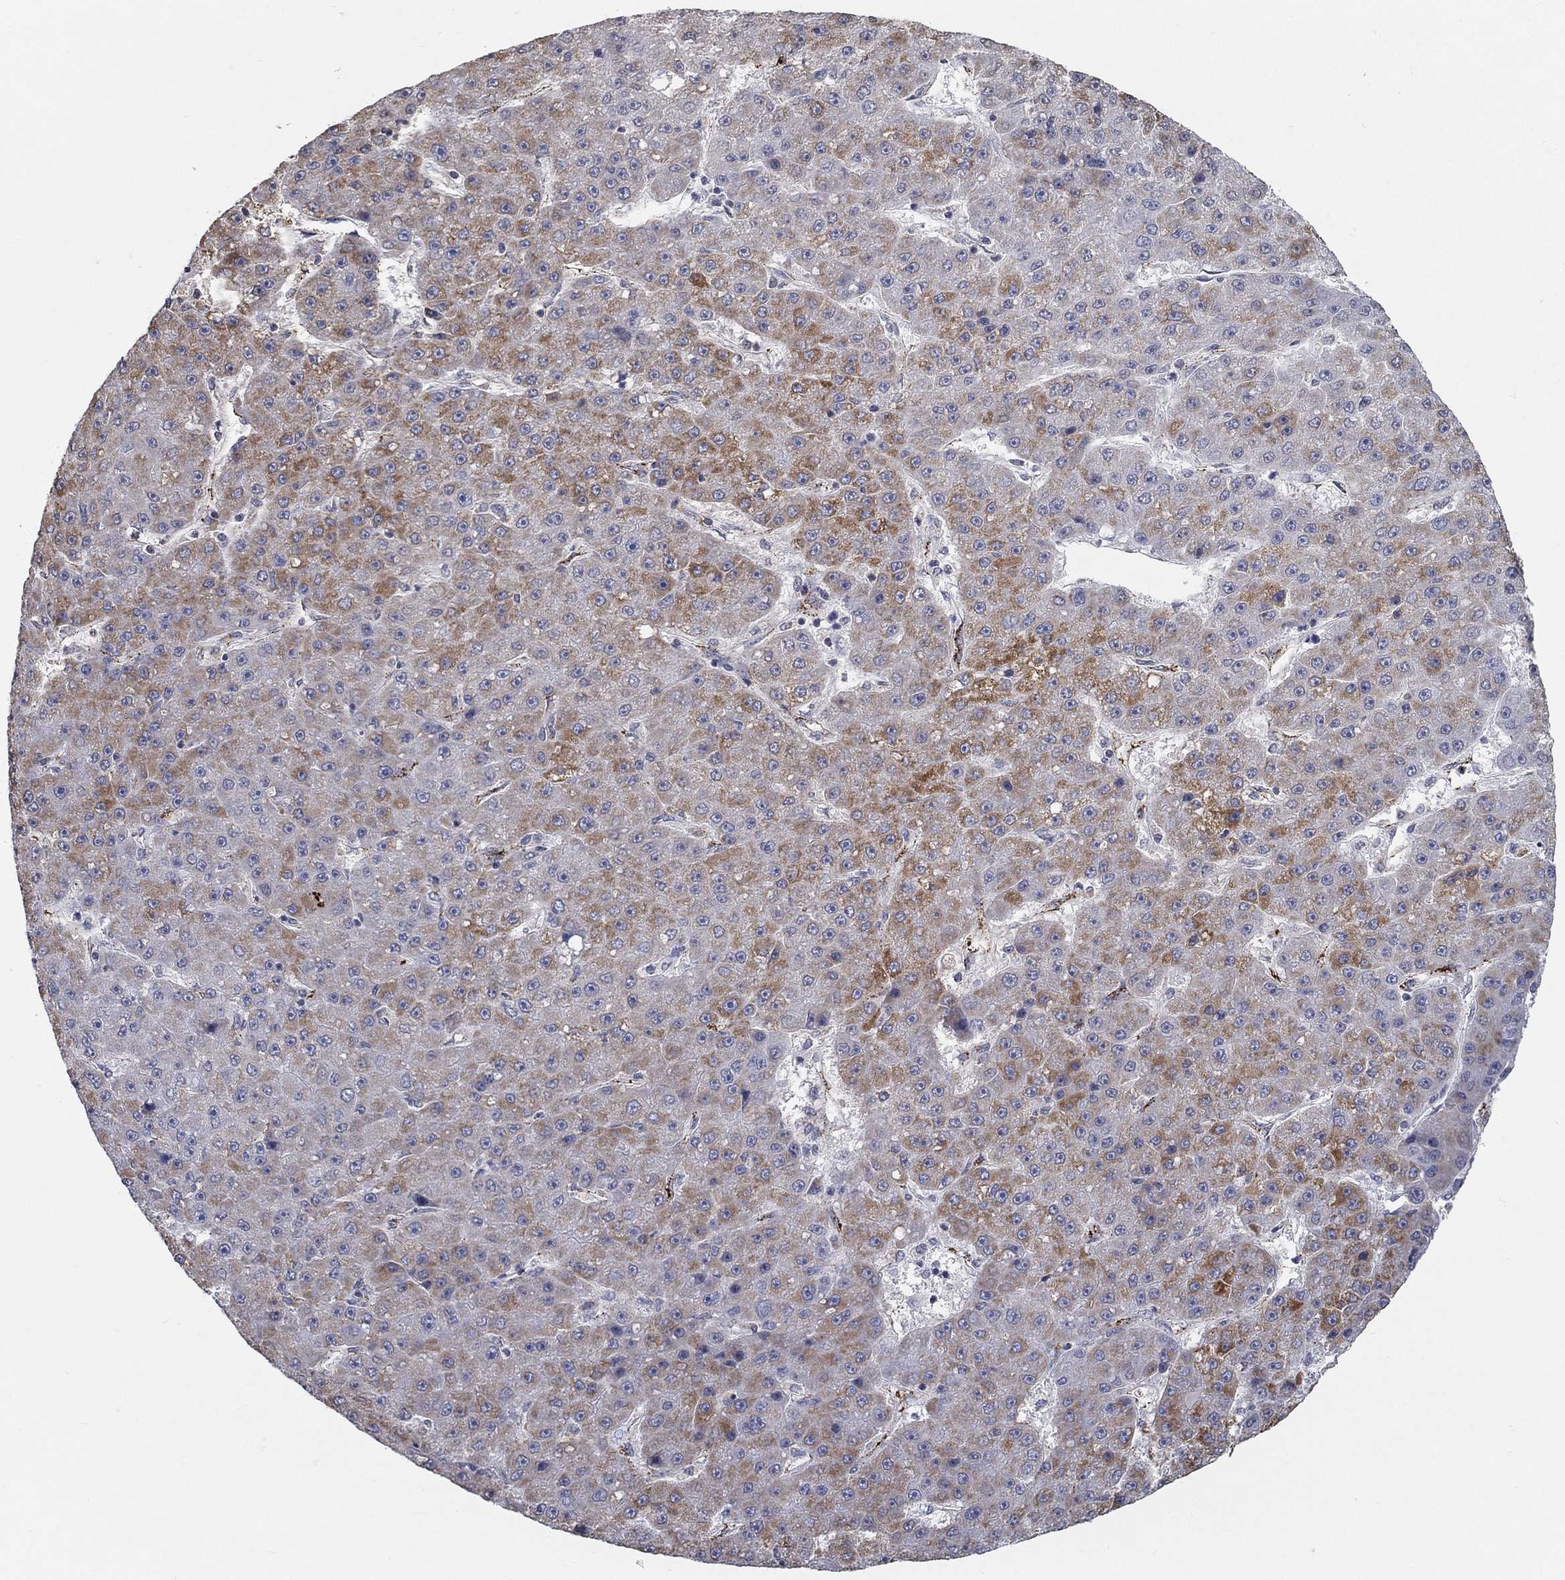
{"staining": {"intensity": "moderate", "quantity": "25%-75%", "location": "cytoplasmic/membranous"}, "tissue": "liver cancer", "cell_type": "Tumor cells", "image_type": "cancer", "snomed": [{"axis": "morphology", "description": "Carcinoma, Hepatocellular, NOS"}, {"axis": "topography", "description": "Liver"}], "caption": "Moderate cytoplasmic/membranous protein staining is present in approximately 25%-75% of tumor cells in liver cancer (hepatocellular carcinoma).", "gene": "TINAG", "patient": {"sex": "male", "age": 67}}